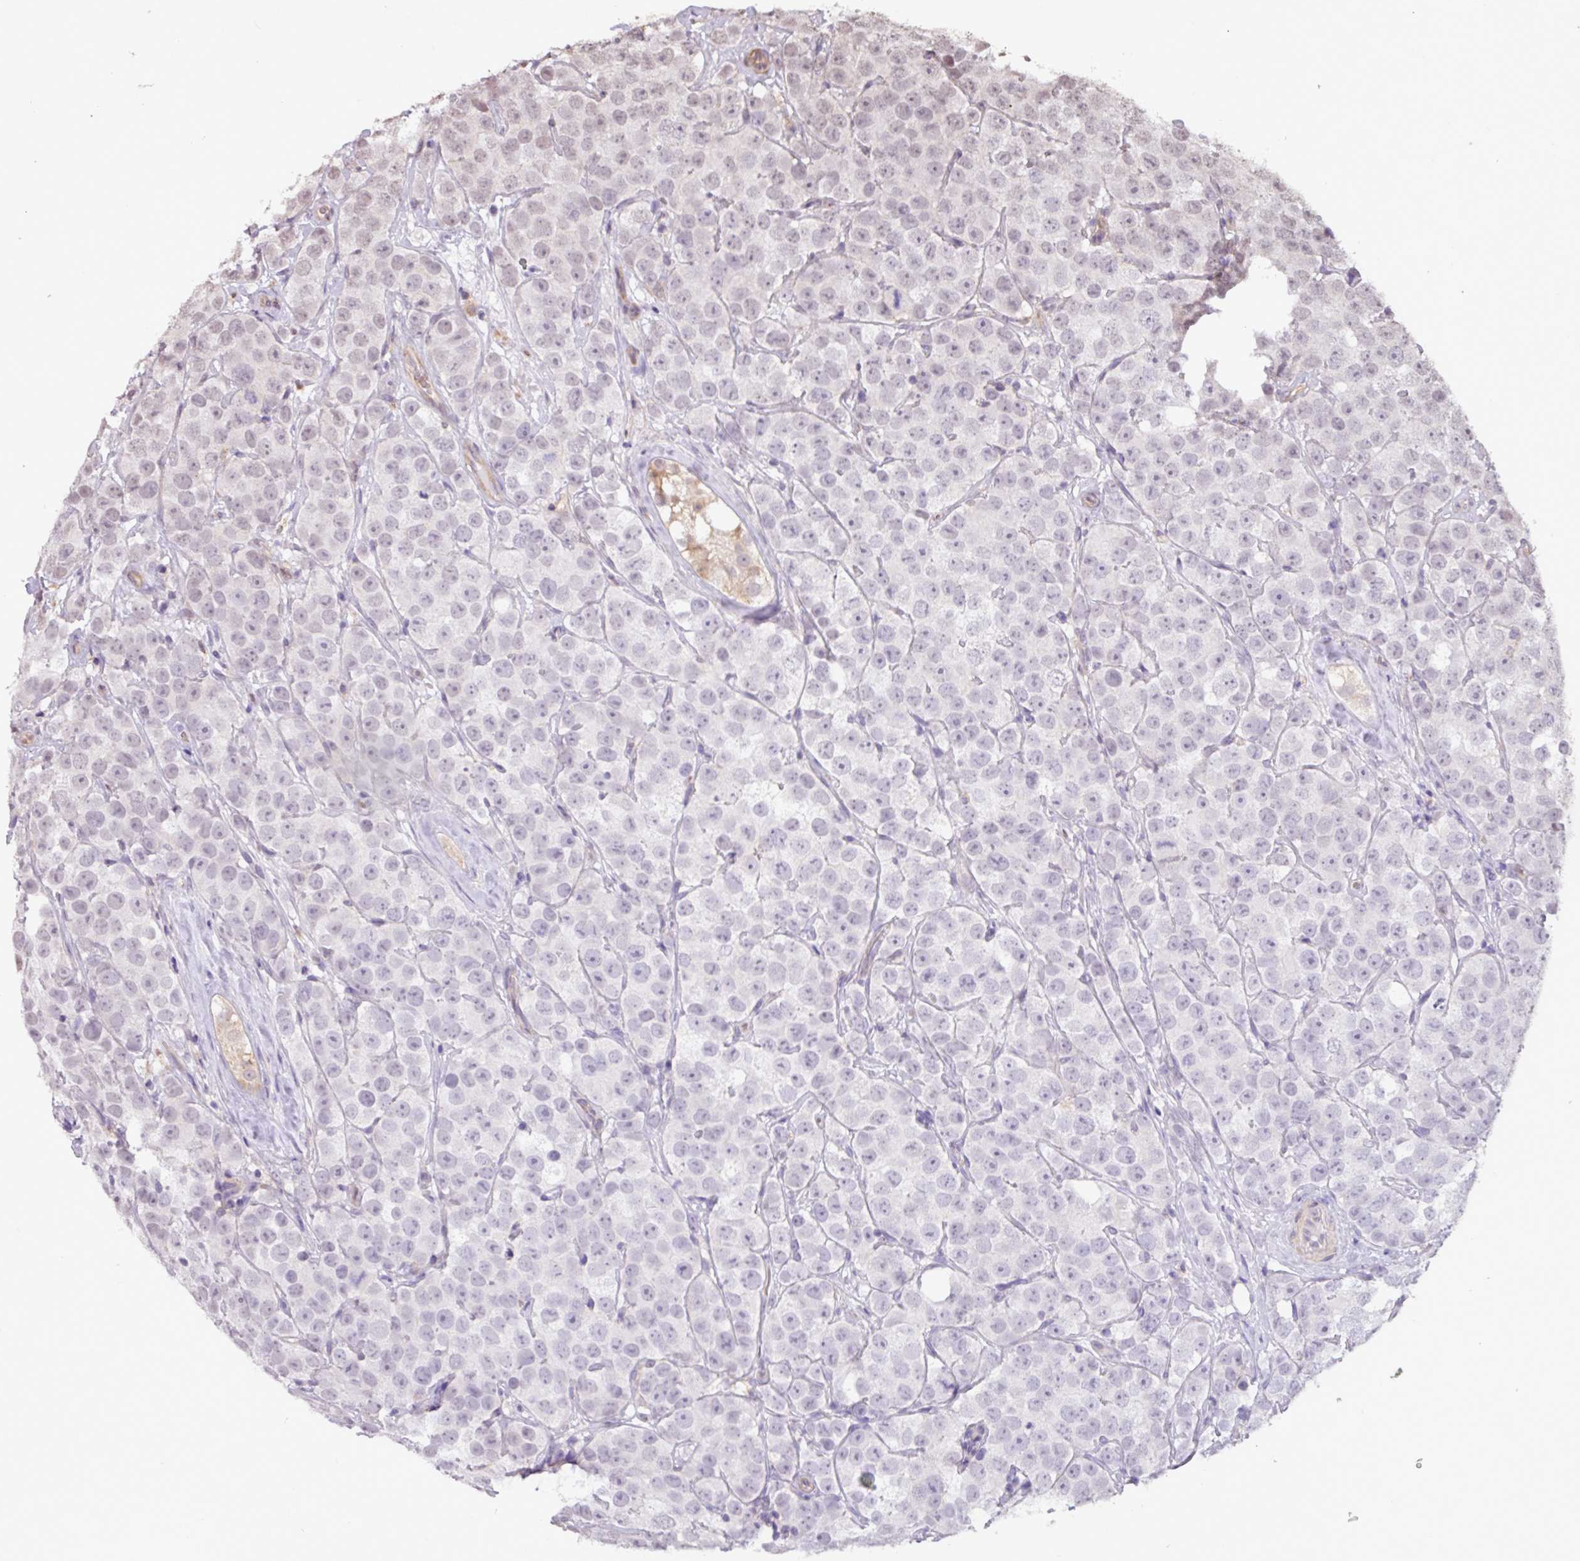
{"staining": {"intensity": "negative", "quantity": "none", "location": "none"}, "tissue": "testis cancer", "cell_type": "Tumor cells", "image_type": "cancer", "snomed": [{"axis": "morphology", "description": "Seminoma, NOS"}, {"axis": "topography", "description": "Testis"}], "caption": "DAB (3,3'-diaminobenzidine) immunohistochemical staining of seminoma (testis) demonstrates no significant expression in tumor cells.", "gene": "CHST11", "patient": {"sex": "male", "age": 28}}